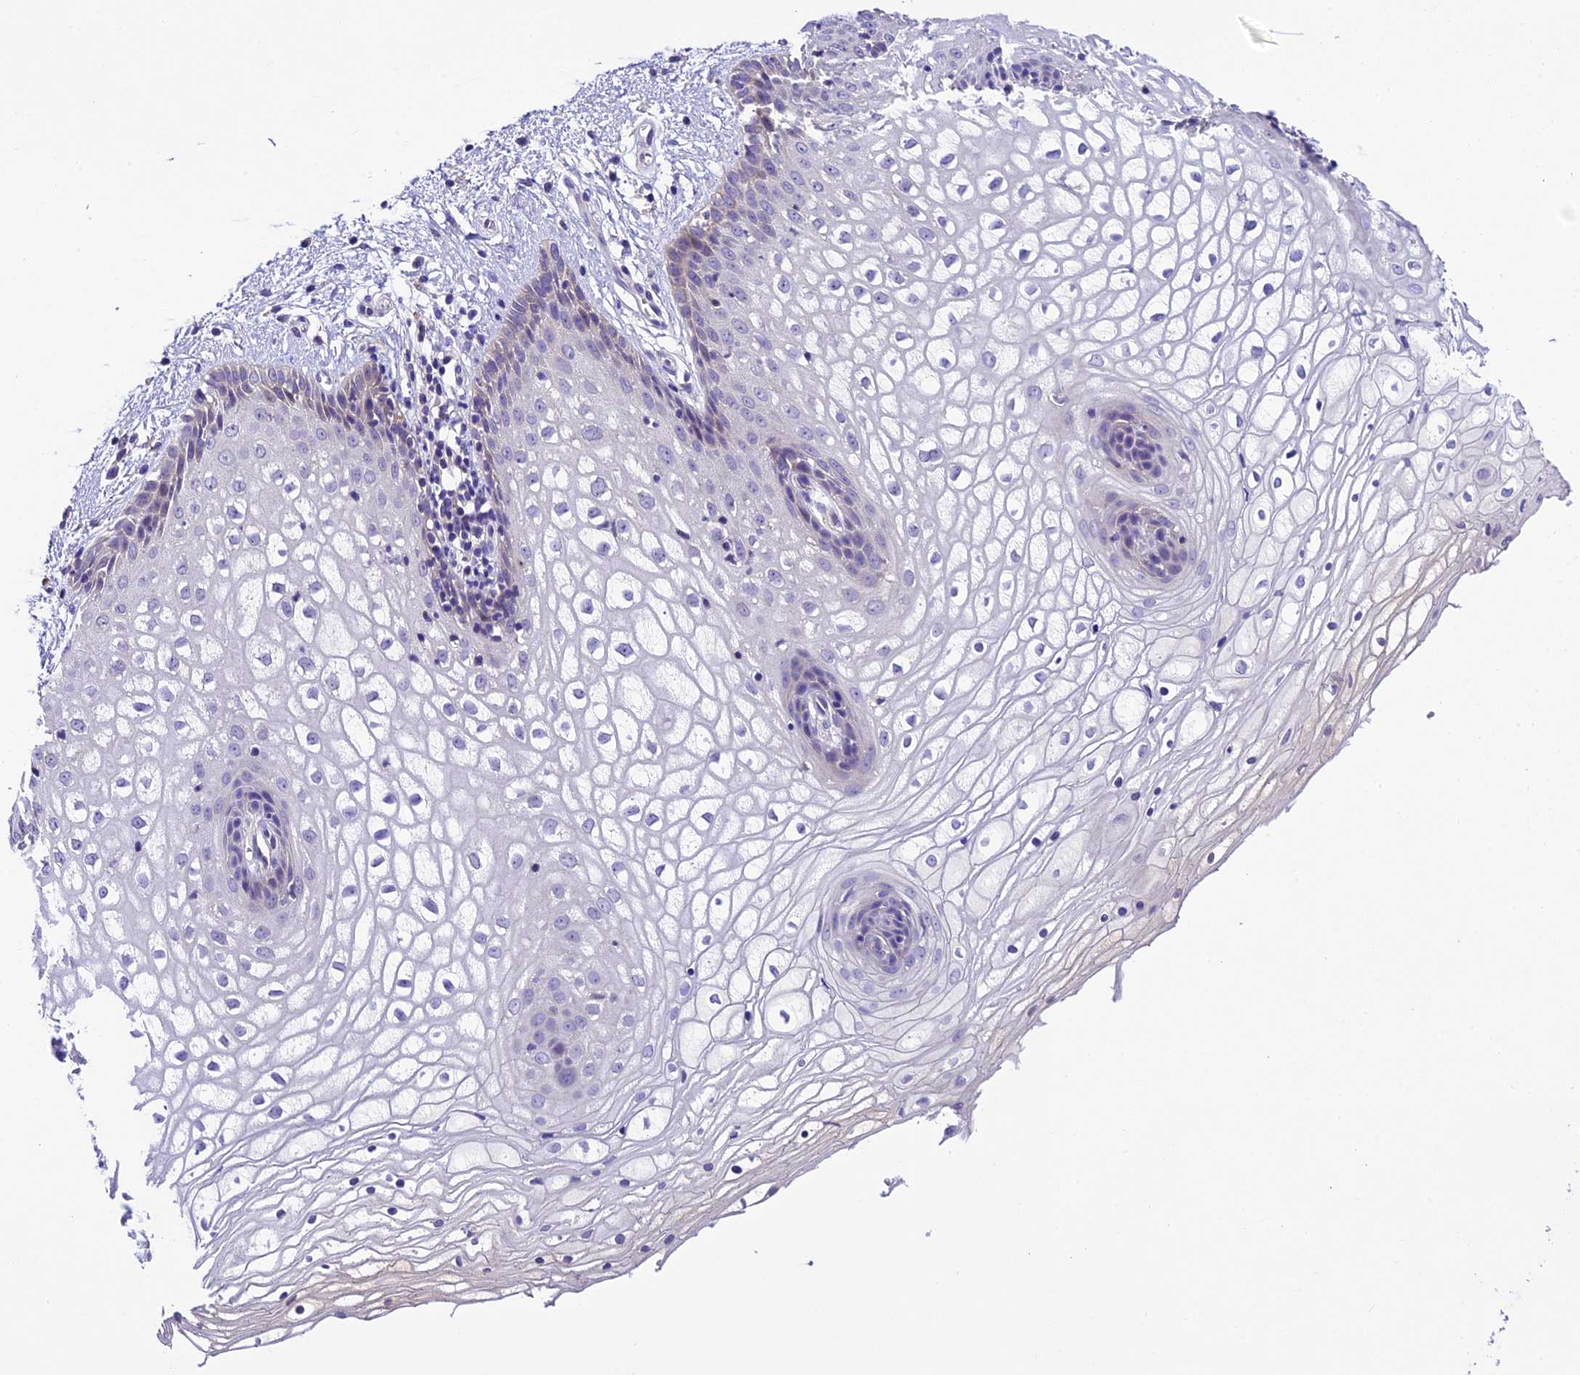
{"staining": {"intensity": "weak", "quantity": "<25%", "location": "cytoplasmic/membranous"}, "tissue": "vagina", "cell_type": "Squamous epithelial cells", "image_type": "normal", "snomed": [{"axis": "morphology", "description": "Normal tissue, NOS"}, {"axis": "topography", "description": "Vagina"}], "caption": "There is no significant staining in squamous epithelial cells of vagina.", "gene": "CILP2", "patient": {"sex": "female", "age": 34}}